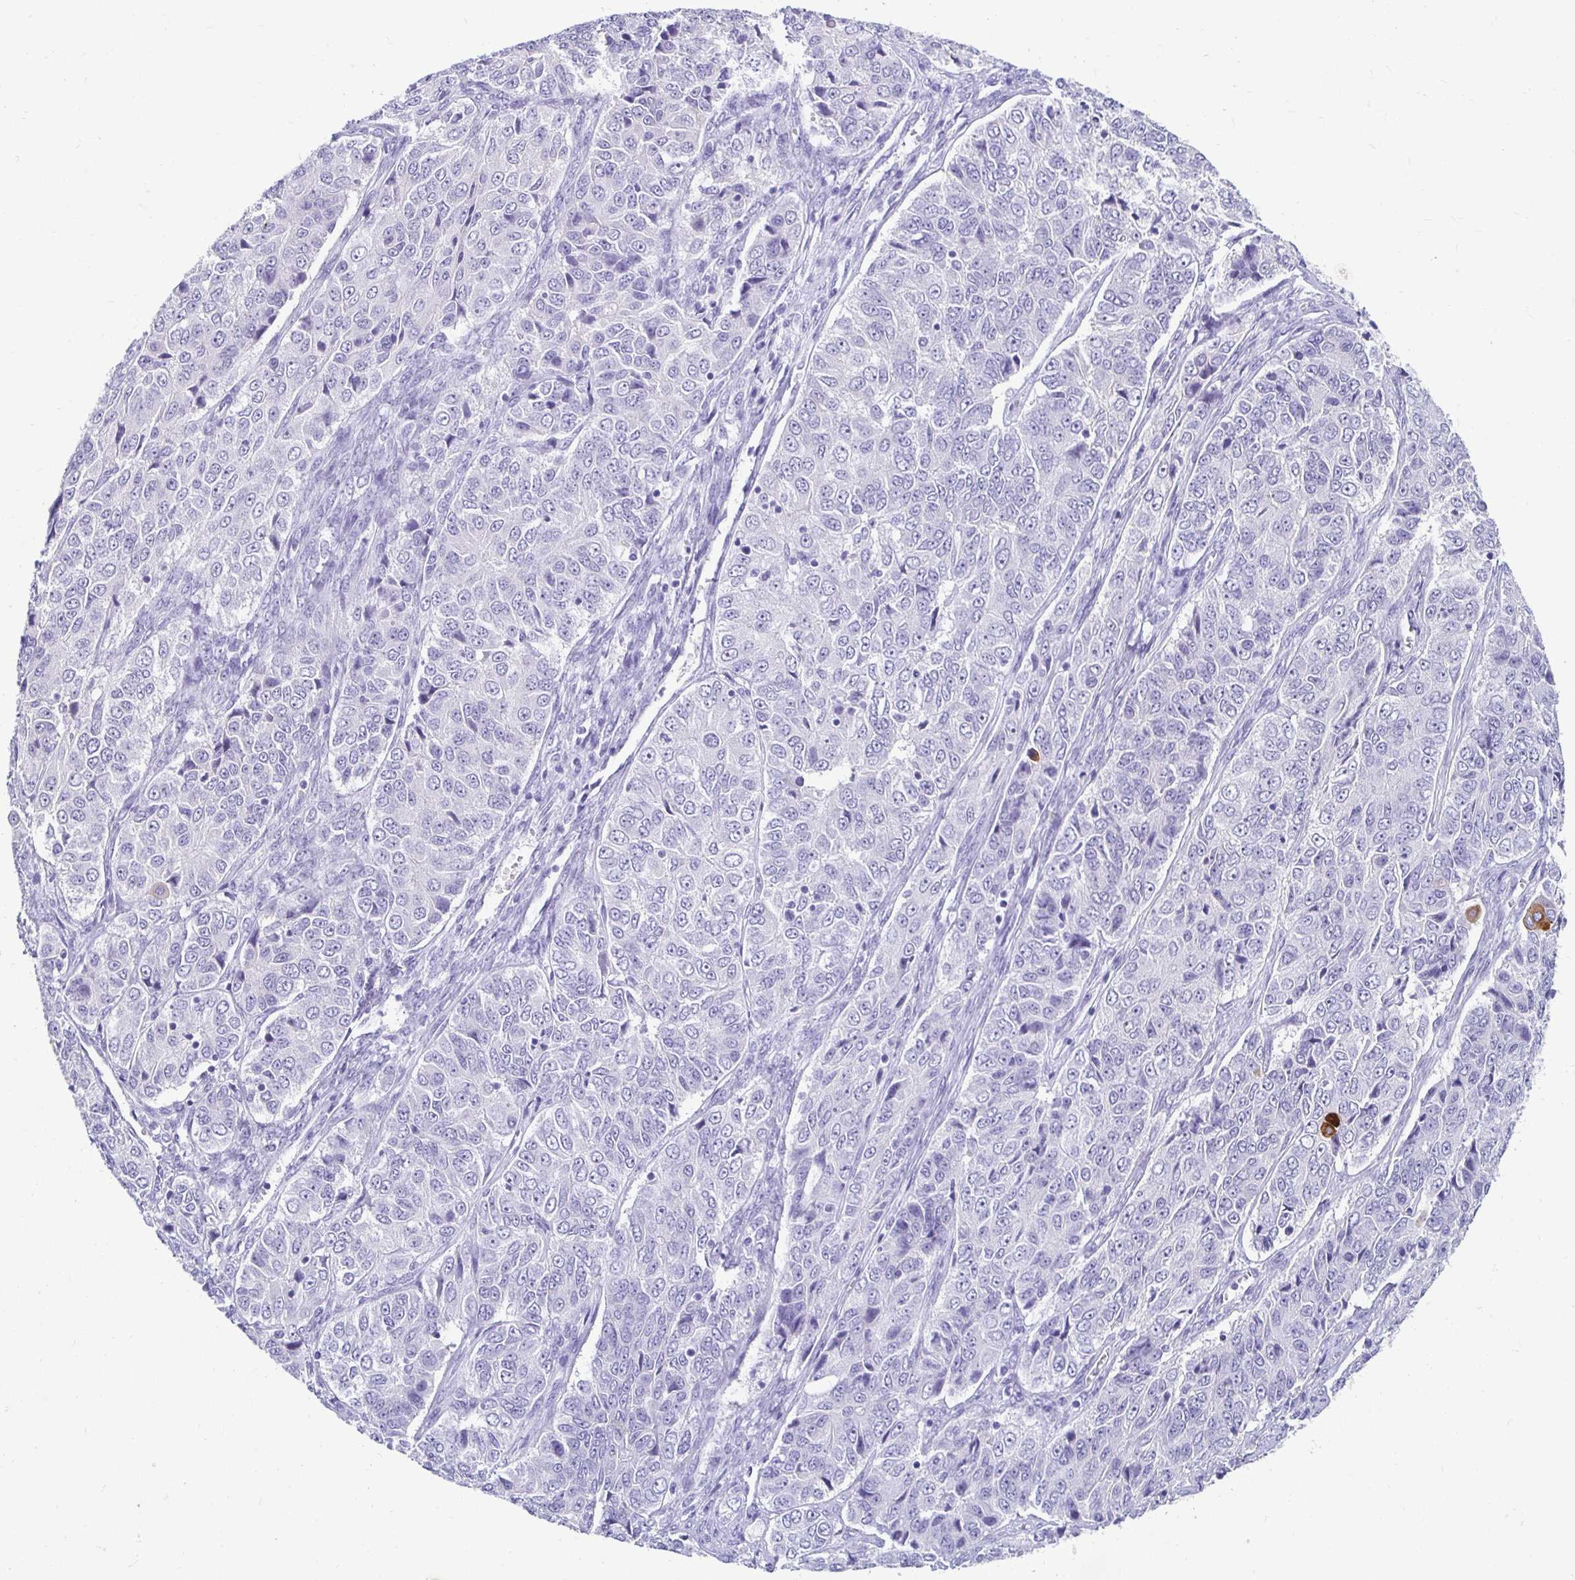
{"staining": {"intensity": "negative", "quantity": "none", "location": "none"}, "tissue": "ovarian cancer", "cell_type": "Tumor cells", "image_type": "cancer", "snomed": [{"axis": "morphology", "description": "Carcinoma, endometroid"}, {"axis": "topography", "description": "Ovary"}], "caption": "There is no significant positivity in tumor cells of ovarian cancer (endometroid carcinoma).", "gene": "CST6", "patient": {"sex": "female", "age": 51}}